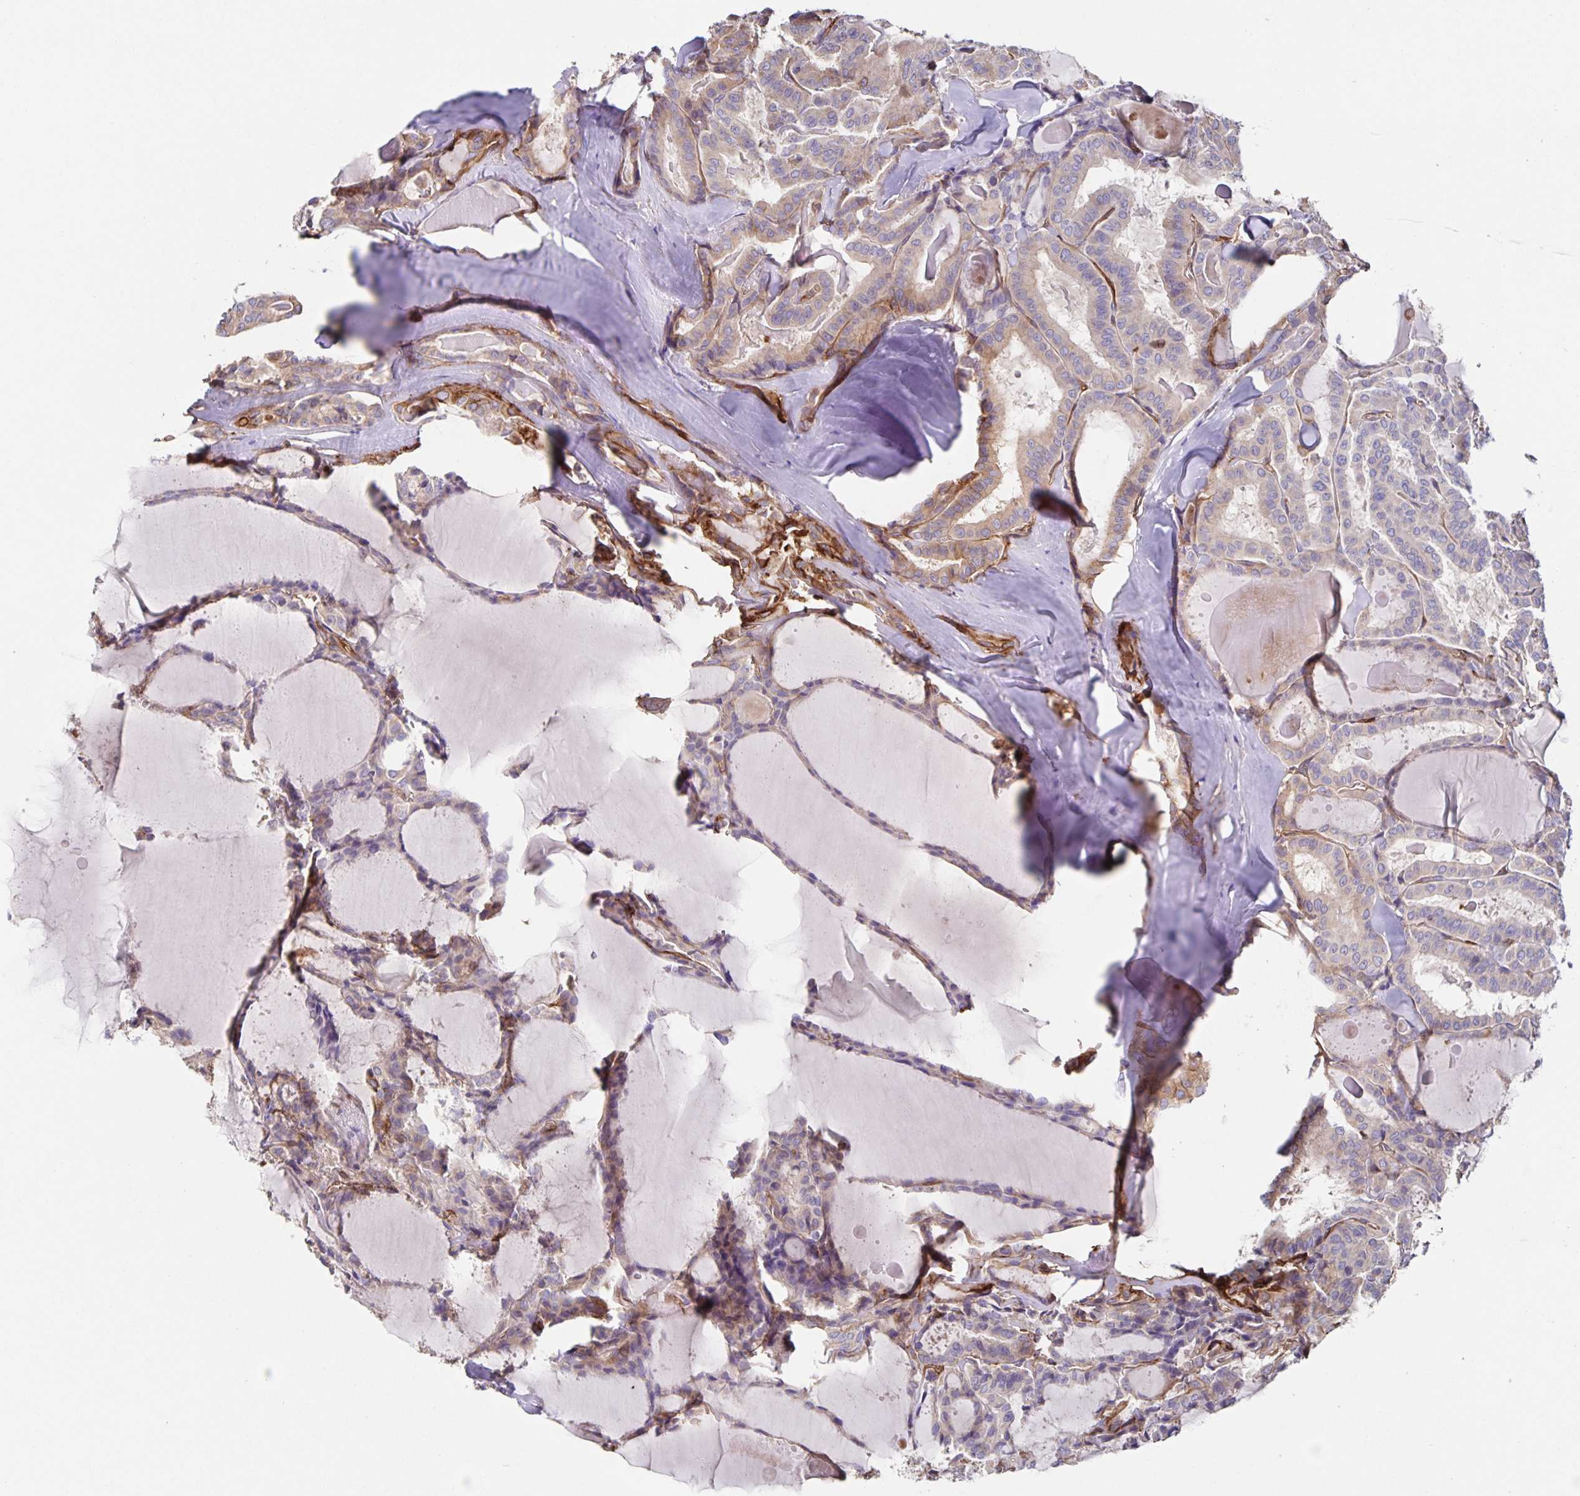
{"staining": {"intensity": "negative", "quantity": "none", "location": "none"}, "tissue": "thyroid cancer", "cell_type": "Tumor cells", "image_type": "cancer", "snomed": [{"axis": "morphology", "description": "Papillary adenocarcinoma, NOS"}, {"axis": "topography", "description": "Thyroid gland"}], "caption": "IHC of human thyroid cancer (papillary adenocarcinoma) exhibits no positivity in tumor cells.", "gene": "ITGA2", "patient": {"sex": "male", "age": 87}}